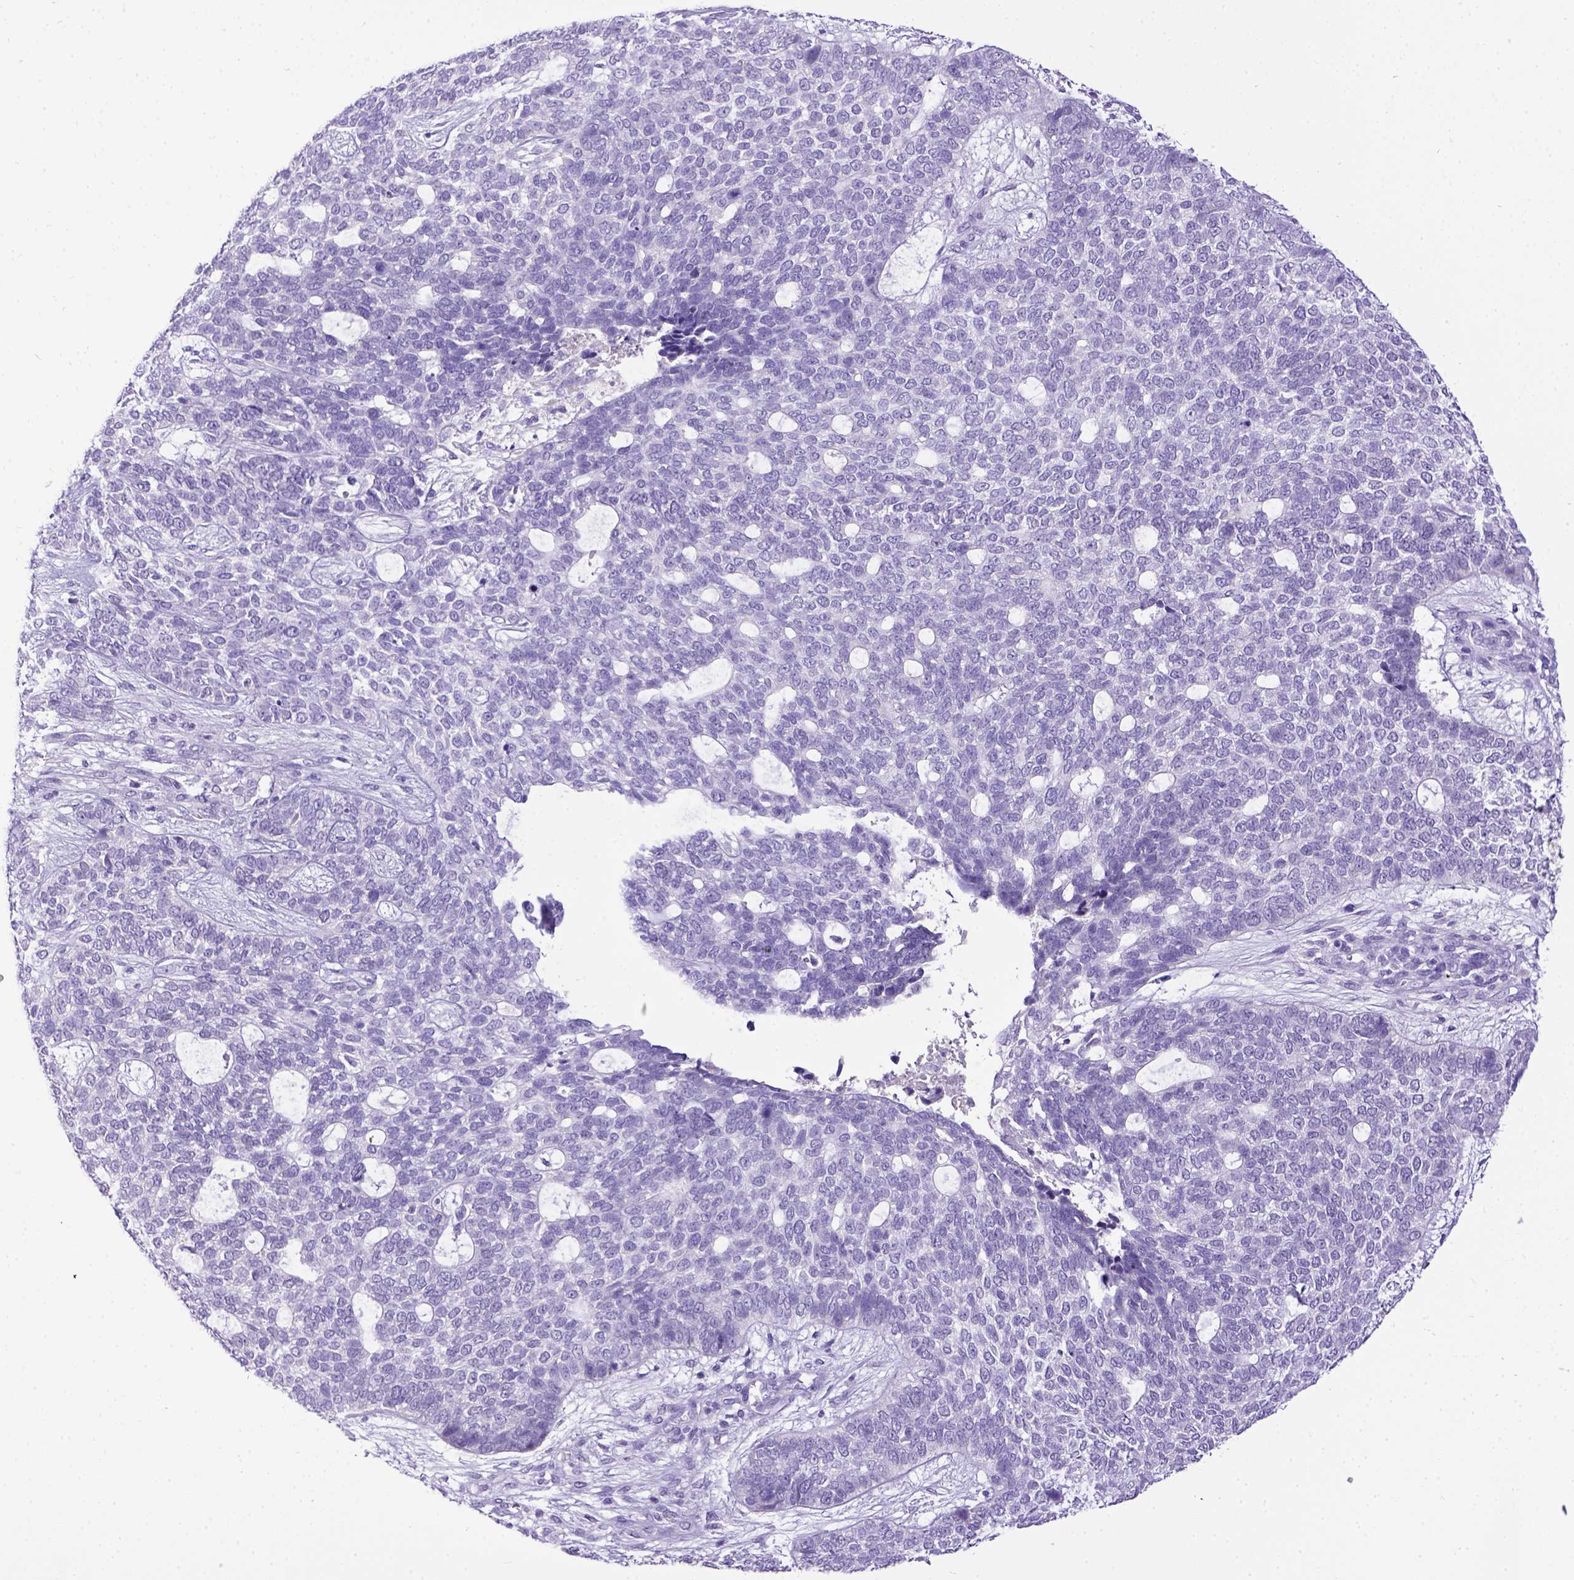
{"staining": {"intensity": "negative", "quantity": "none", "location": "none"}, "tissue": "skin cancer", "cell_type": "Tumor cells", "image_type": "cancer", "snomed": [{"axis": "morphology", "description": "Basal cell carcinoma"}, {"axis": "topography", "description": "Skin"}], "caption": "Immunohistochemistry (IHC) micrograph of skin cancer (basal cell carcinoma) stained for a protein (brown), which demonstrates no expression in tumor cells.", "gene": "ESR1", "patient": {"sex": "female", "age": 69}}